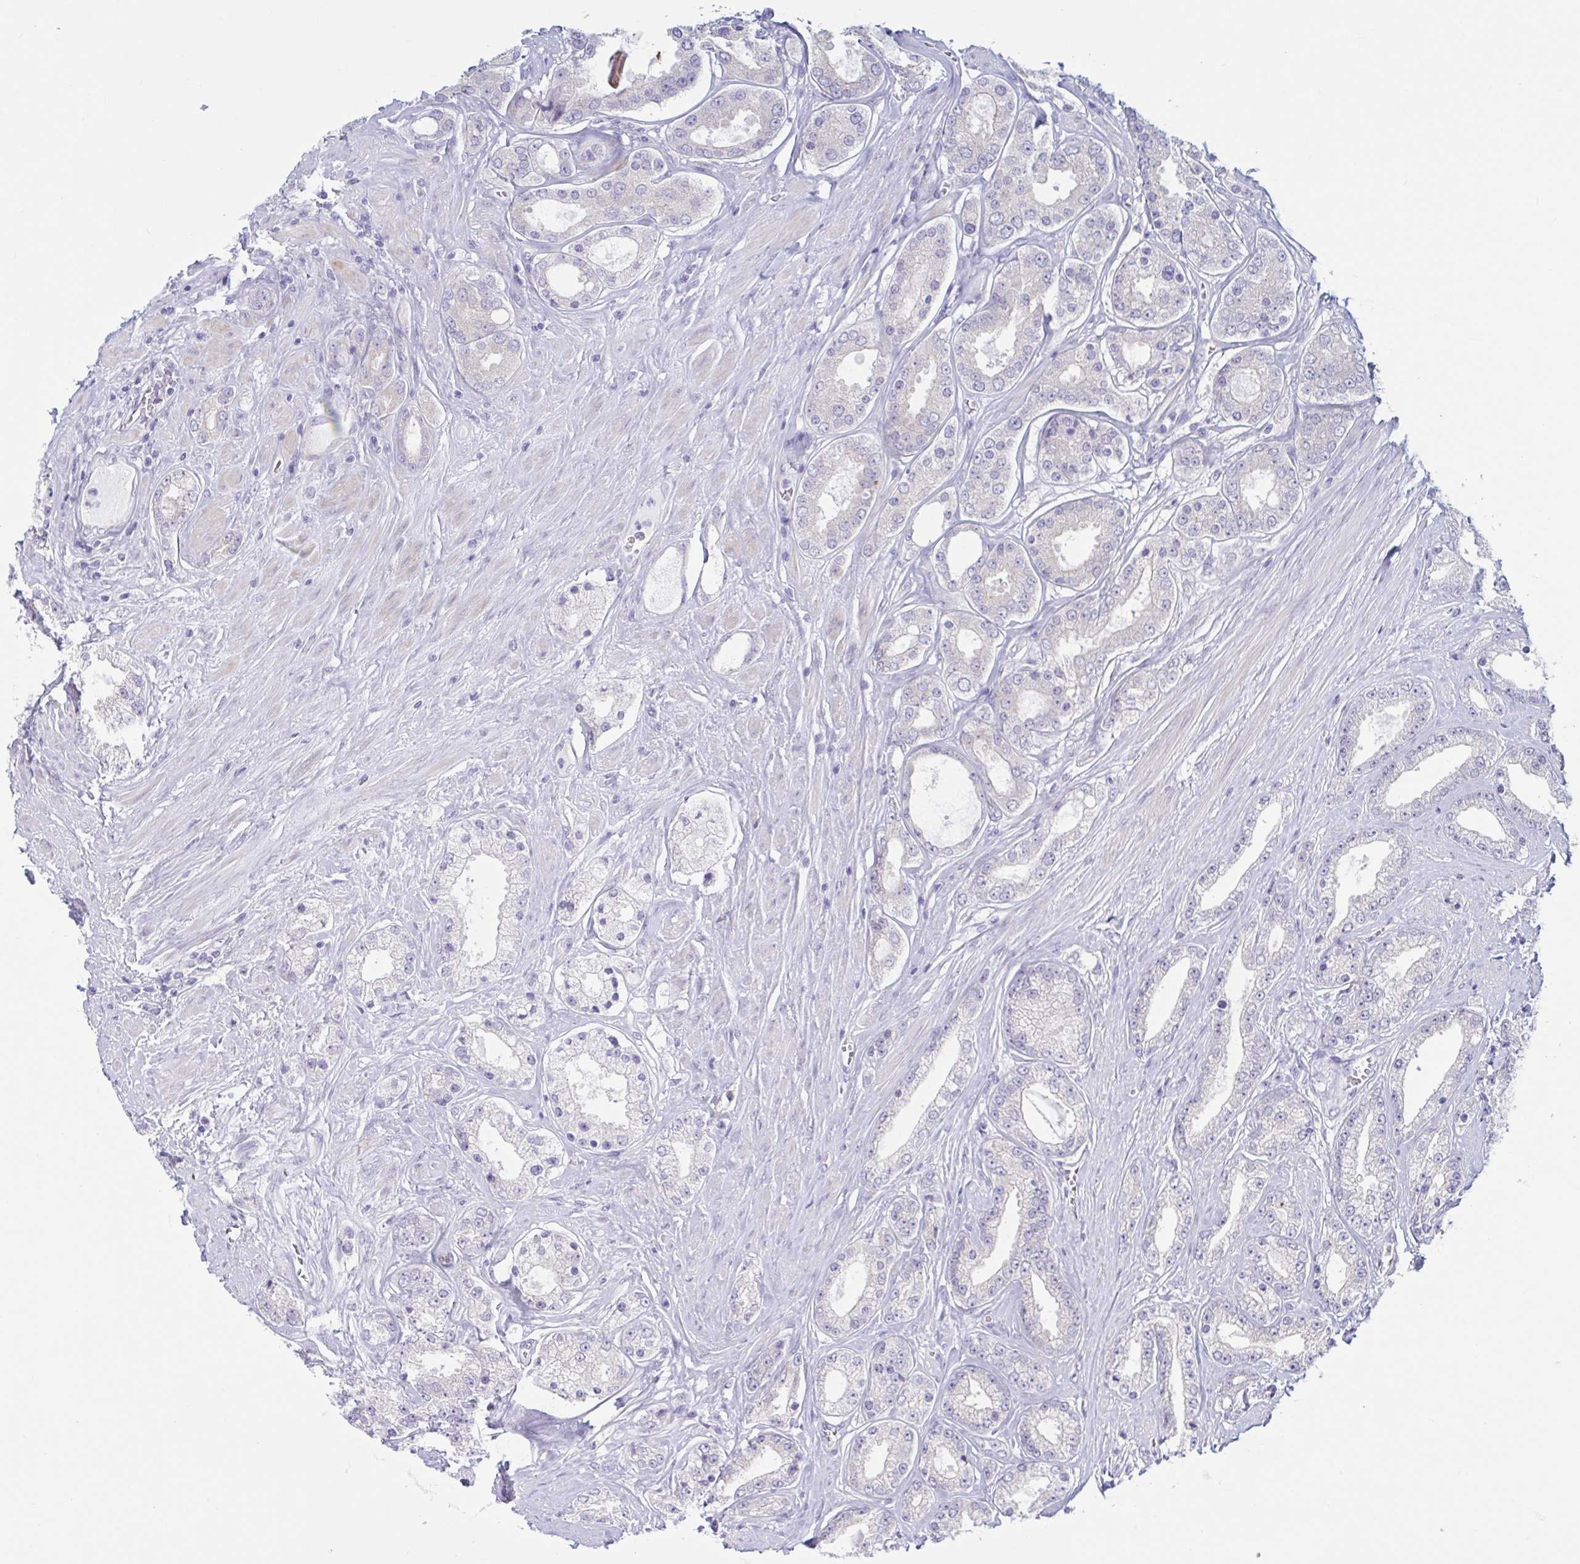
{"staining": {"intensity": "negative", "quantity": "none", "location": "none"}, "tissue": "prostate cancer", "cell_type": "Tumor cells", "image_type": "cancer", "snomed": [{"axis": "morphology", "description": "Adenocarcinoma, High grade"}, {"axis": "topography", "description": "Prostate"}], "caption": "Immunohistochemical staining of prostate cancer (high-grade adenocarcinoma) exhibits no significant staining in tumor cells.", "gene": "TNNI2", "patient": {"sex": "male", "age": 66}}